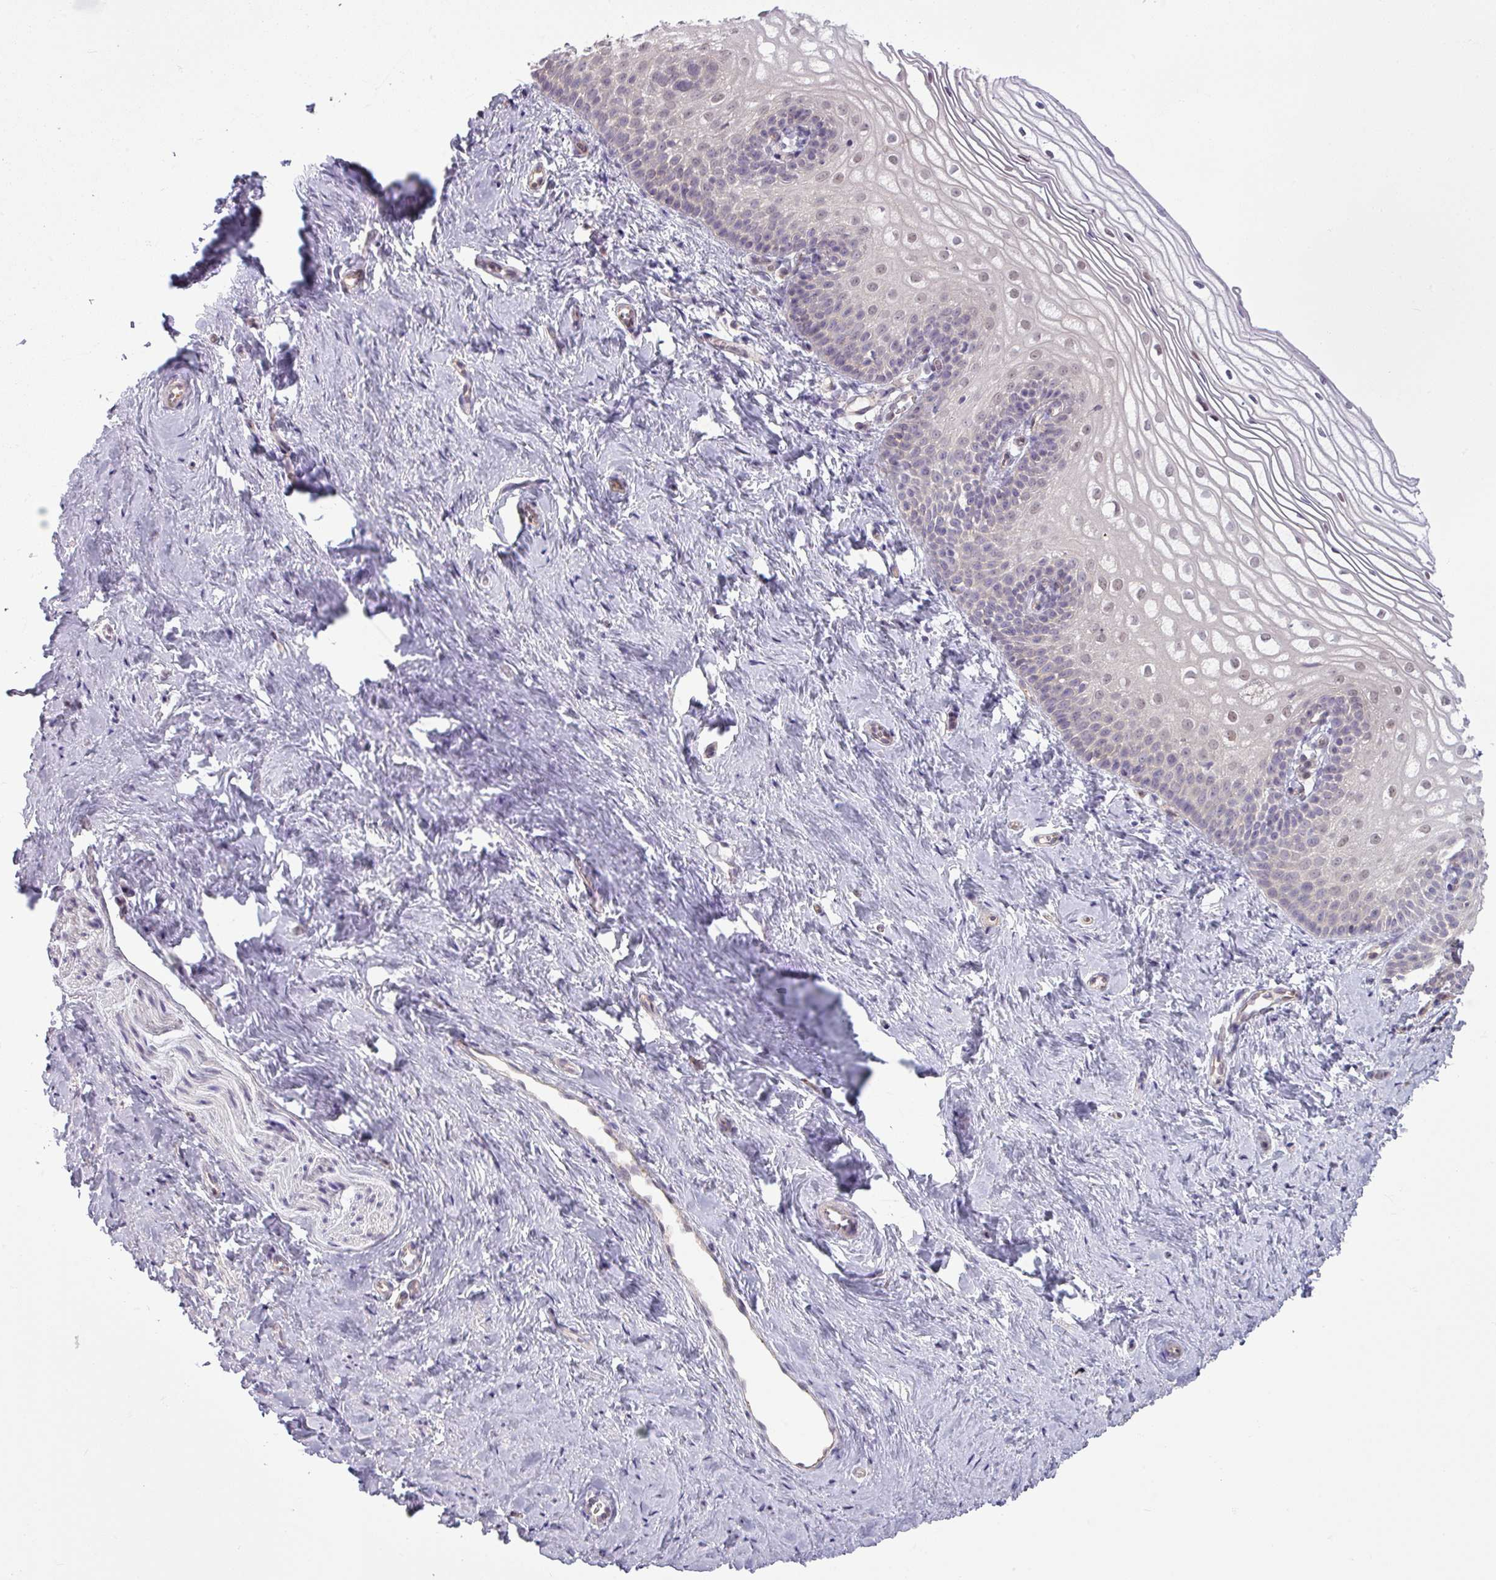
{"staining": {"intensity": "weak", "quantity": "<25%", "location": "nuclear"}, "tissue": "vagina", "cell_type": "Squamous epithelial cells", "image_type": "normal", "snomed": [{"axis": "morphology", "description": "Normal tissue, NOS"}, {"axis": "topography", "description": "Vagina"}], "caption": "This is an immunohistochemistry (IHC) photomicrograph of normal vagina. There is no expression in squamous epithelial cells.", "gene": "CCDC144A", "patient": {"sex": "female", "age": 56}}